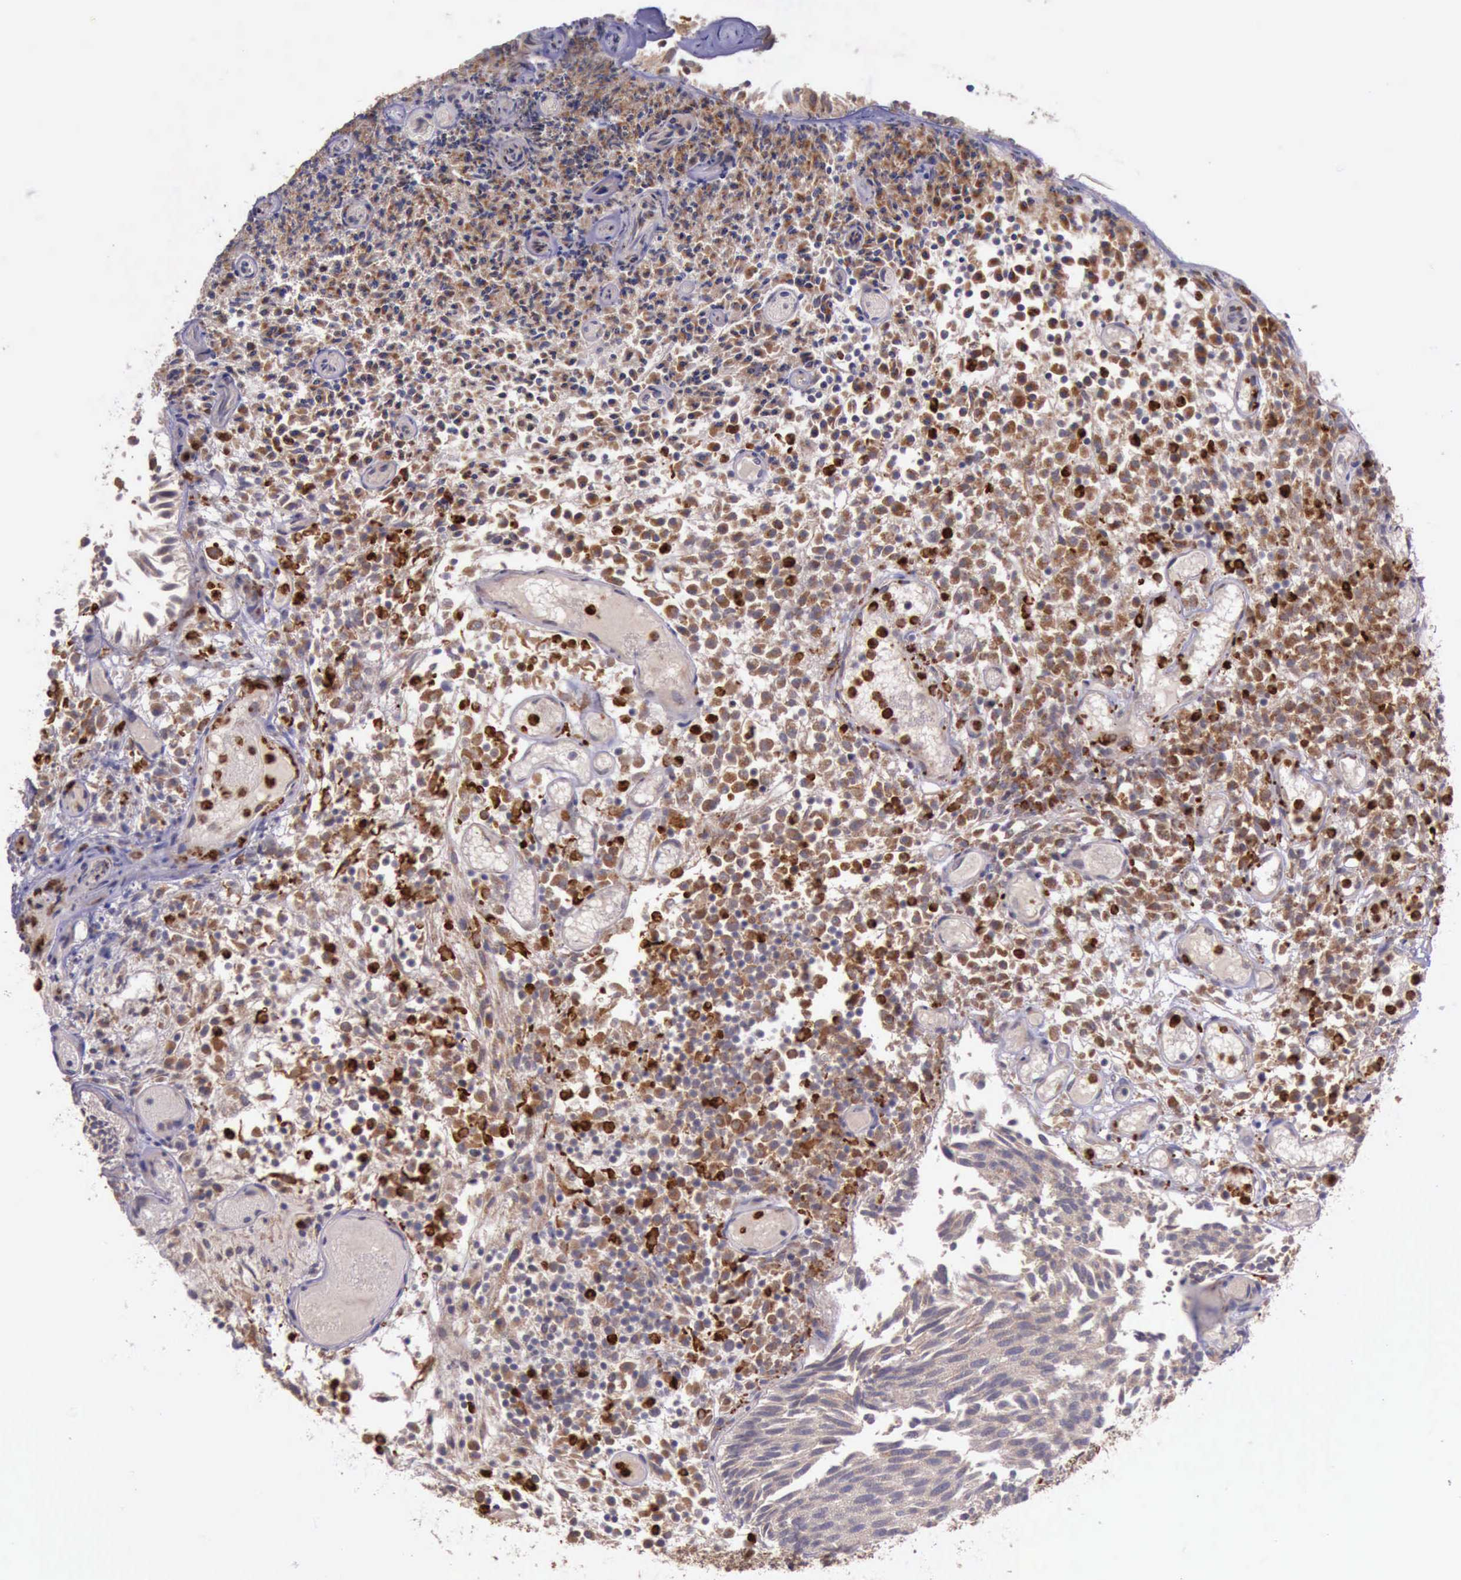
{"staining": {"intensity": "moderate", "quantity": ">75%", "location": "cytoplasmic/membranous"}, "tissue": "urothelial cancer", "cell_type": "Tumor cells", "image_type": "cancer", "snomed": [{"axis": "morphology", "description": "Urothelial carcinoma, Low grade"}, {"axis": "topography", "description": "Urinary bladder"}], "caption": "Moderate cytoplasmic/membranous staining for a protein is seen in about >75% of tumor cells of urothelial cancer using immunohistochemistry.", "gene": "ARMCX3", "patient": {"sex": "male", "age": 85}}